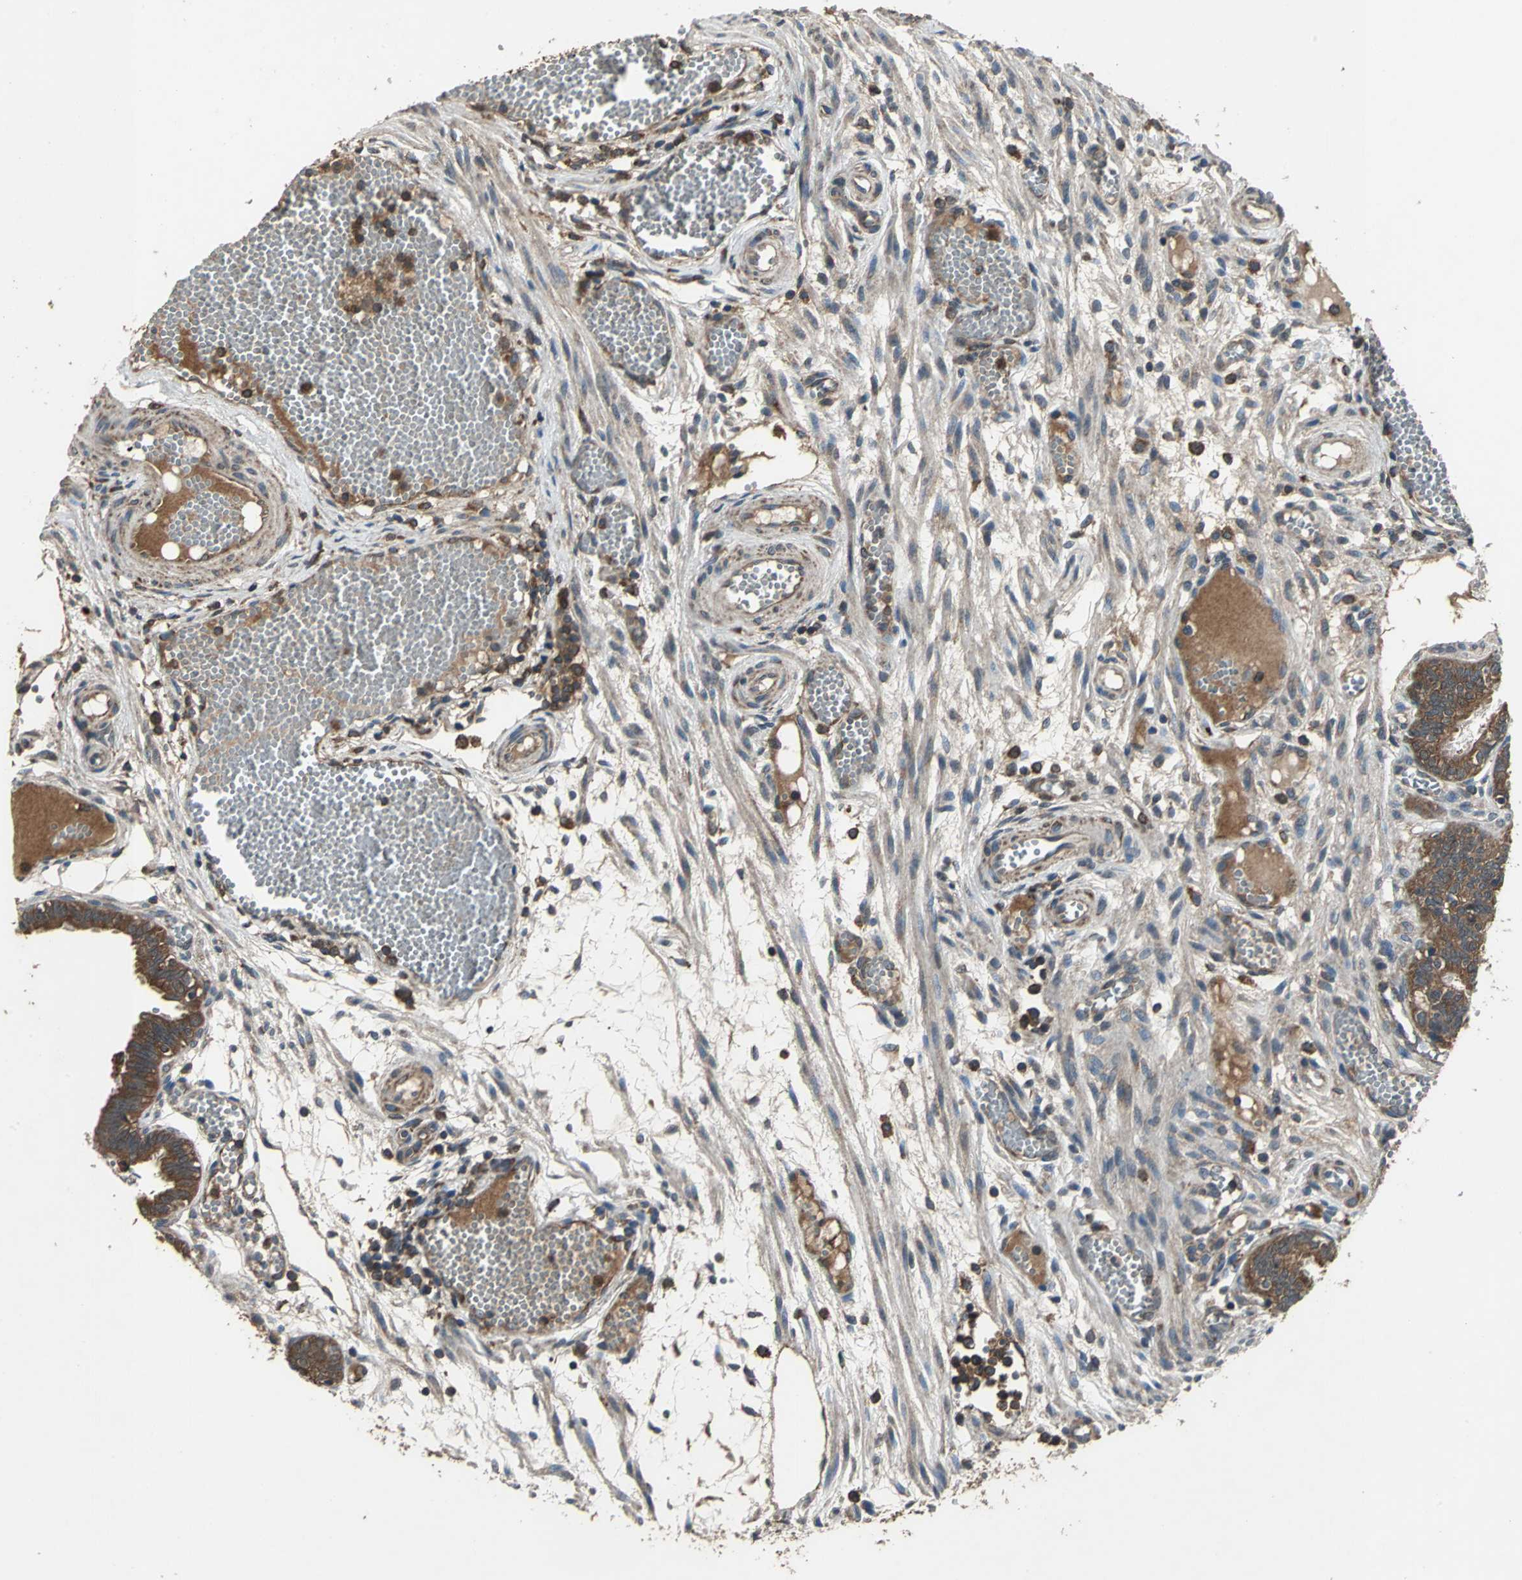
{"staining": {"intensity": "strong", "quantity": ">75%", "location": "cytoplasmic/membranous"}, "tissue": "fallopian tube", "cell_type": "Glandular cells", "image_type": "normal", "snomed": [{"axis": "morphology", "description": "Normal tissue, NOS"}, {"axis": "topography", "description": "Fallopian tube"}], "caption": "A brown stain shows strong cytoplasmic/membranous positivity of a protein in glandular cells of unremarkable fallopian tube.", "gene": "ZNF608", "patient": {"sex": "female", "age": 29}}